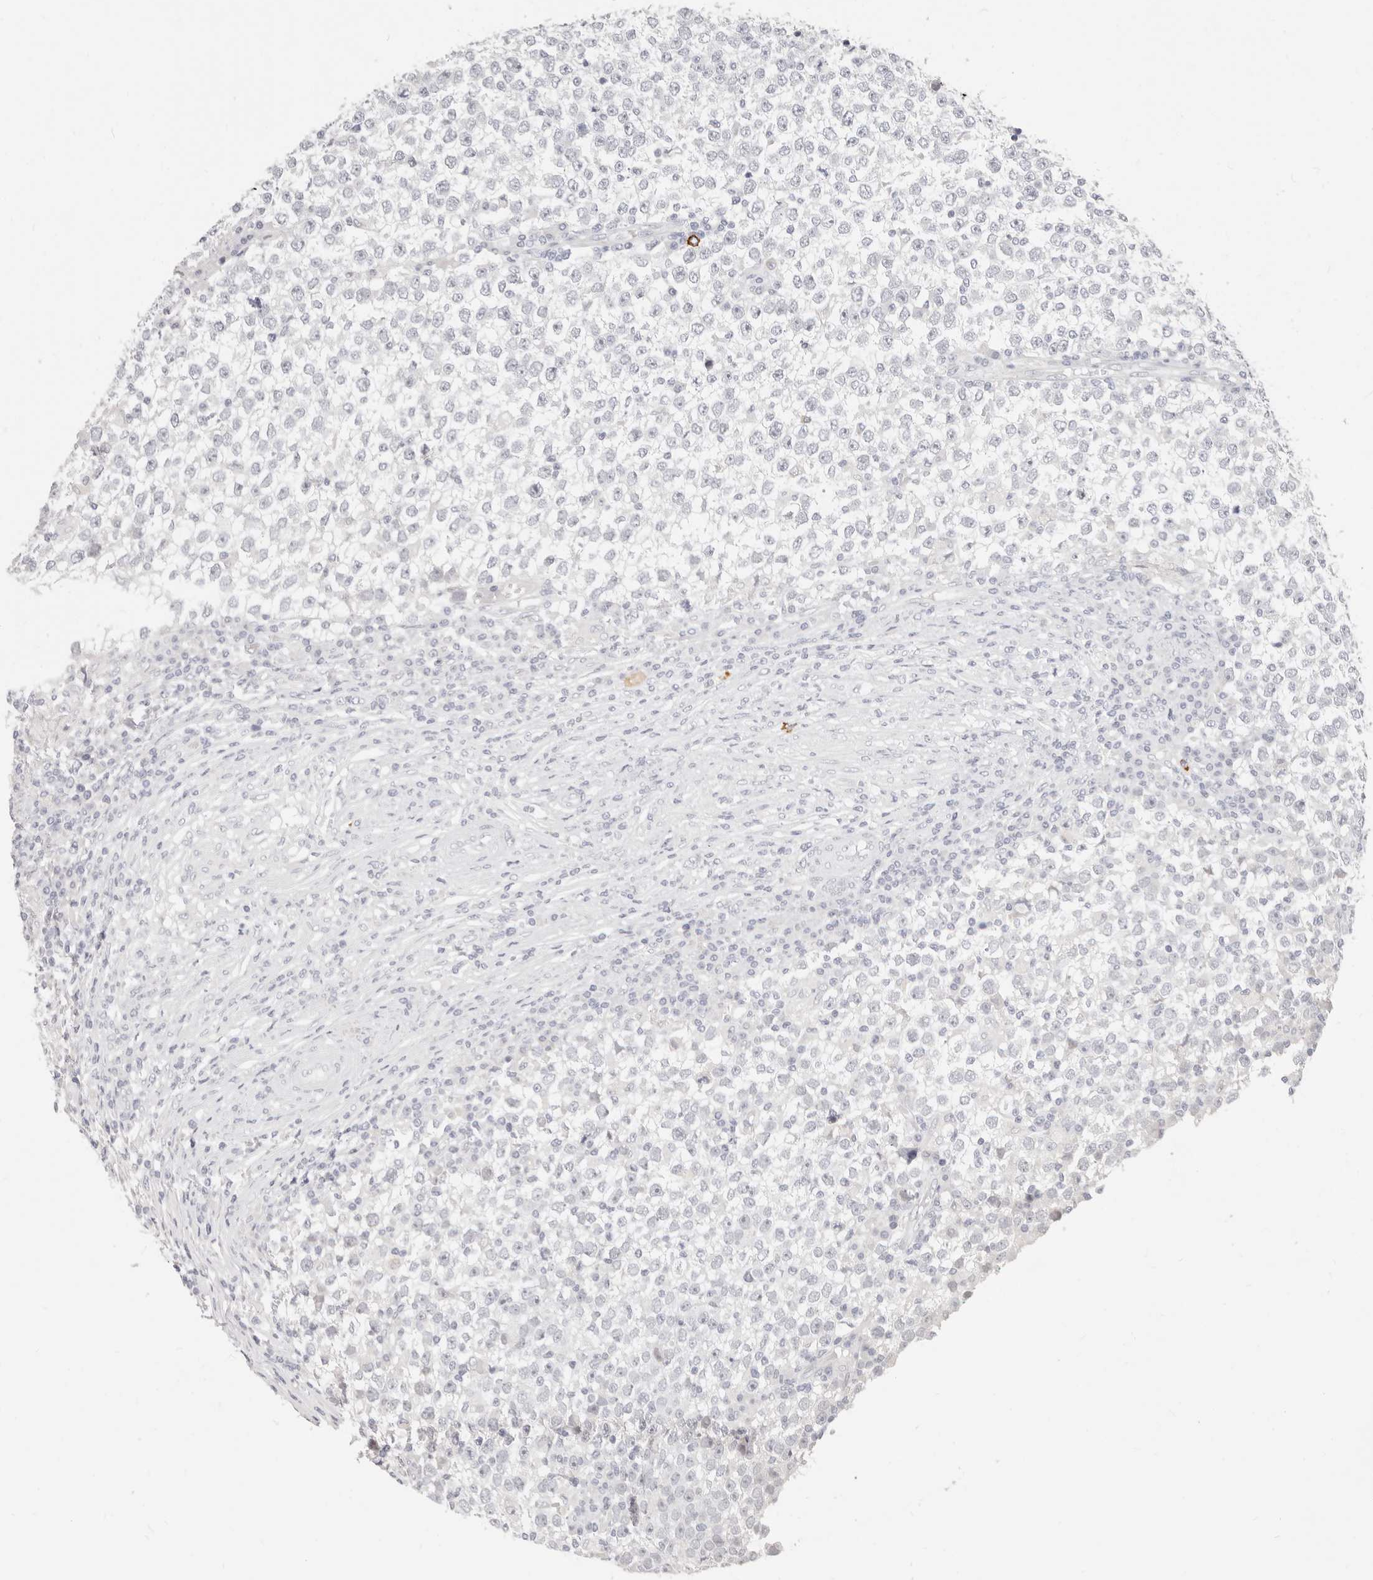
{"staining": {"intensity": "negative", "quantity": "none", "location": "none"}, "tissue": "testis cancer", "cell_type": "Tumor cells", "image_type": "cancer", "snomed": [{"axis": "morphology", "description": "Seminoma, NOS"}, {"axis": "topography", "description": "Testis"}], "caption": "IHC image of seminoma (testis) stained for a protein (brown), which demonstrates no expression in tumor cells.", "gene": "ASCL1", "patient": {"sex": "male", "age": 65}}